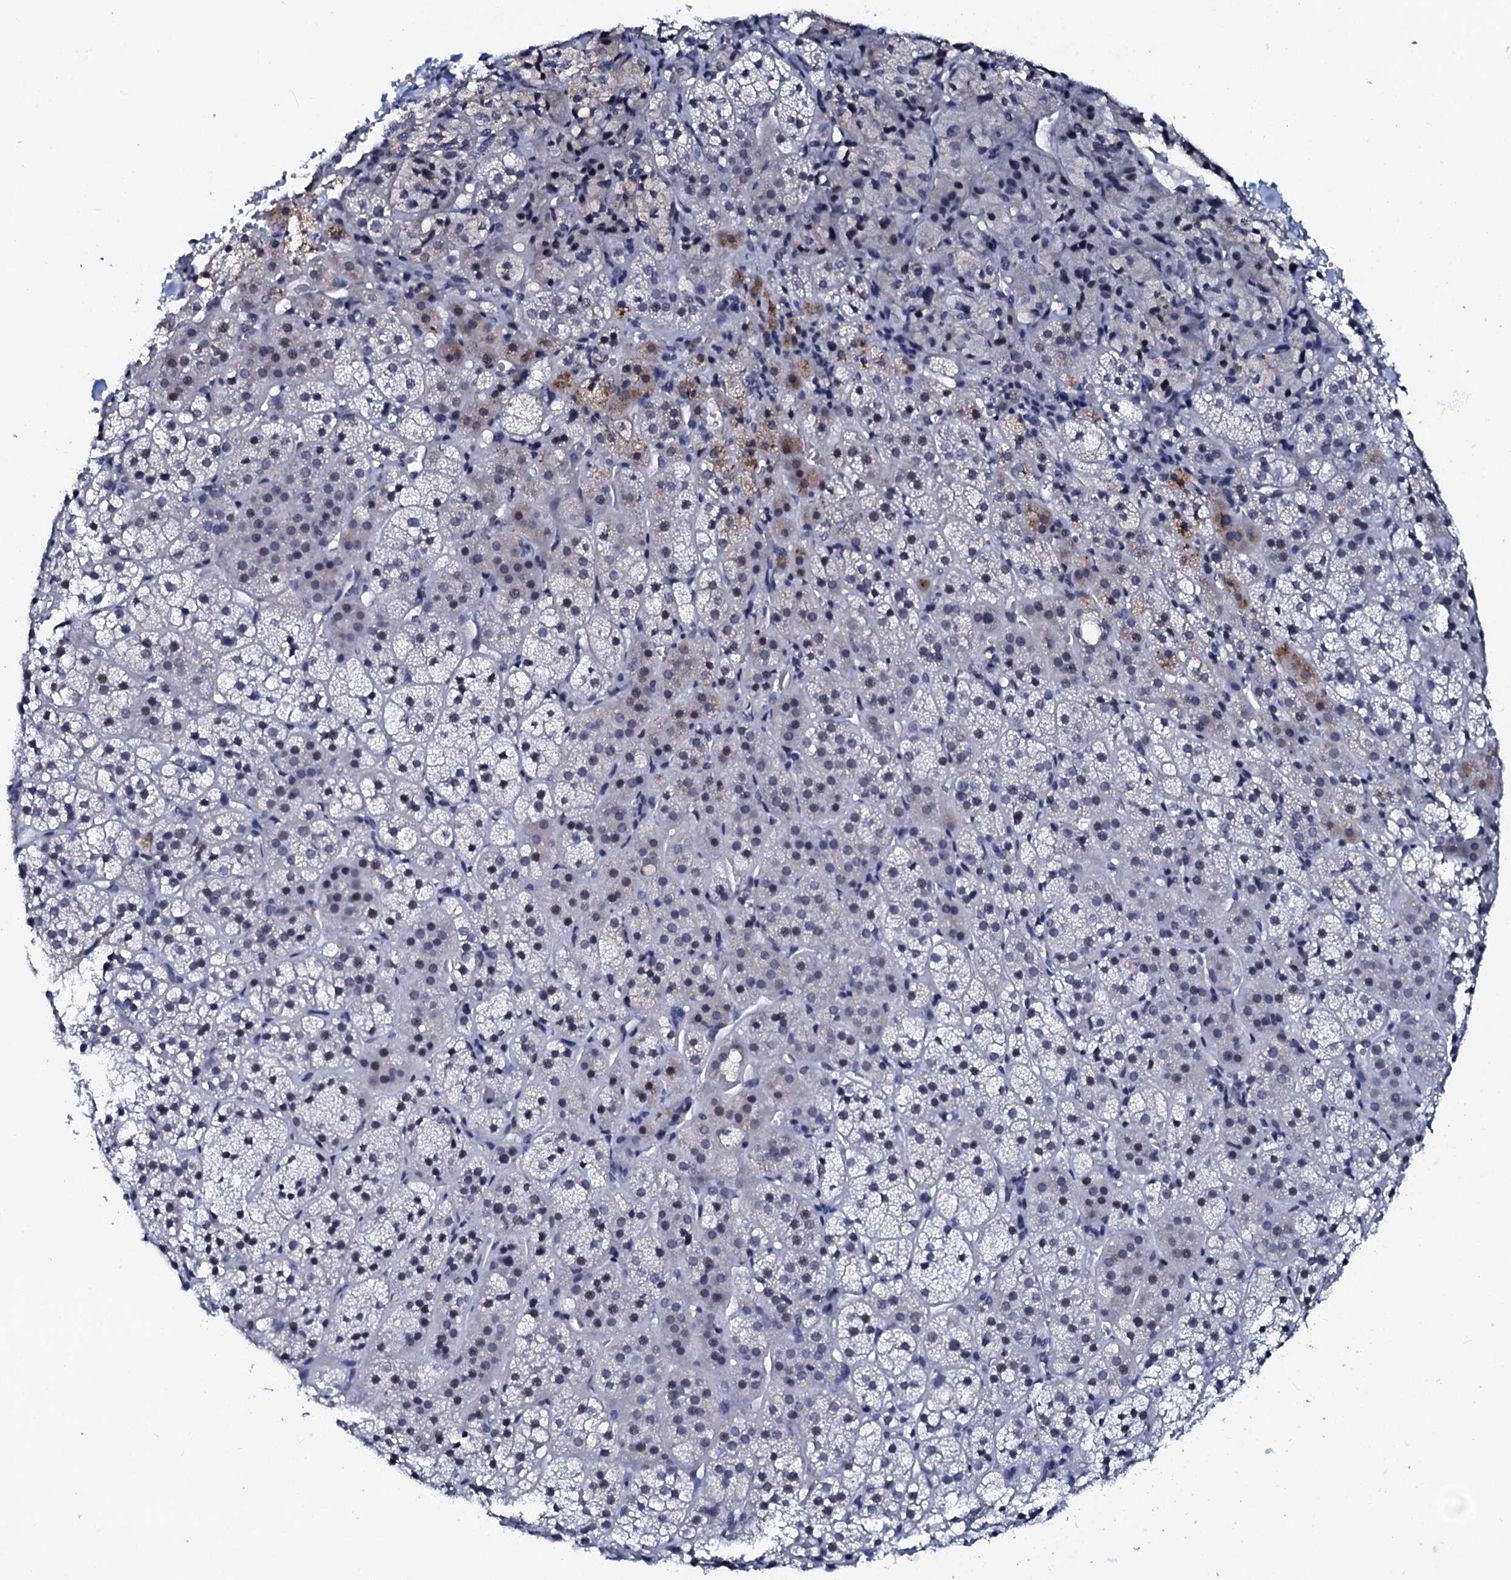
{"staining": {"intensity": "weak", "quantity": "<25%", "location": "cytoplasmic/membranous"}, "tissue": "adrenal gland", "cell_type": "Glandular cells", "image_type": "normal", "snomed": [{"axis": "morphology", "description": "Normal tissue, NOS"}, {"axis": "topography", "description": "Adrenal gland"}], "caption": "An IHC image of normal adrenal gland is shown. There is no staining in glandular cells of adrenal gland. (Brightfield microscopy of DAB immunohistochemistry (IHC) at high magnification).", "gene": "SPATA19", "patient": {"sex": "female", "age": 44}}